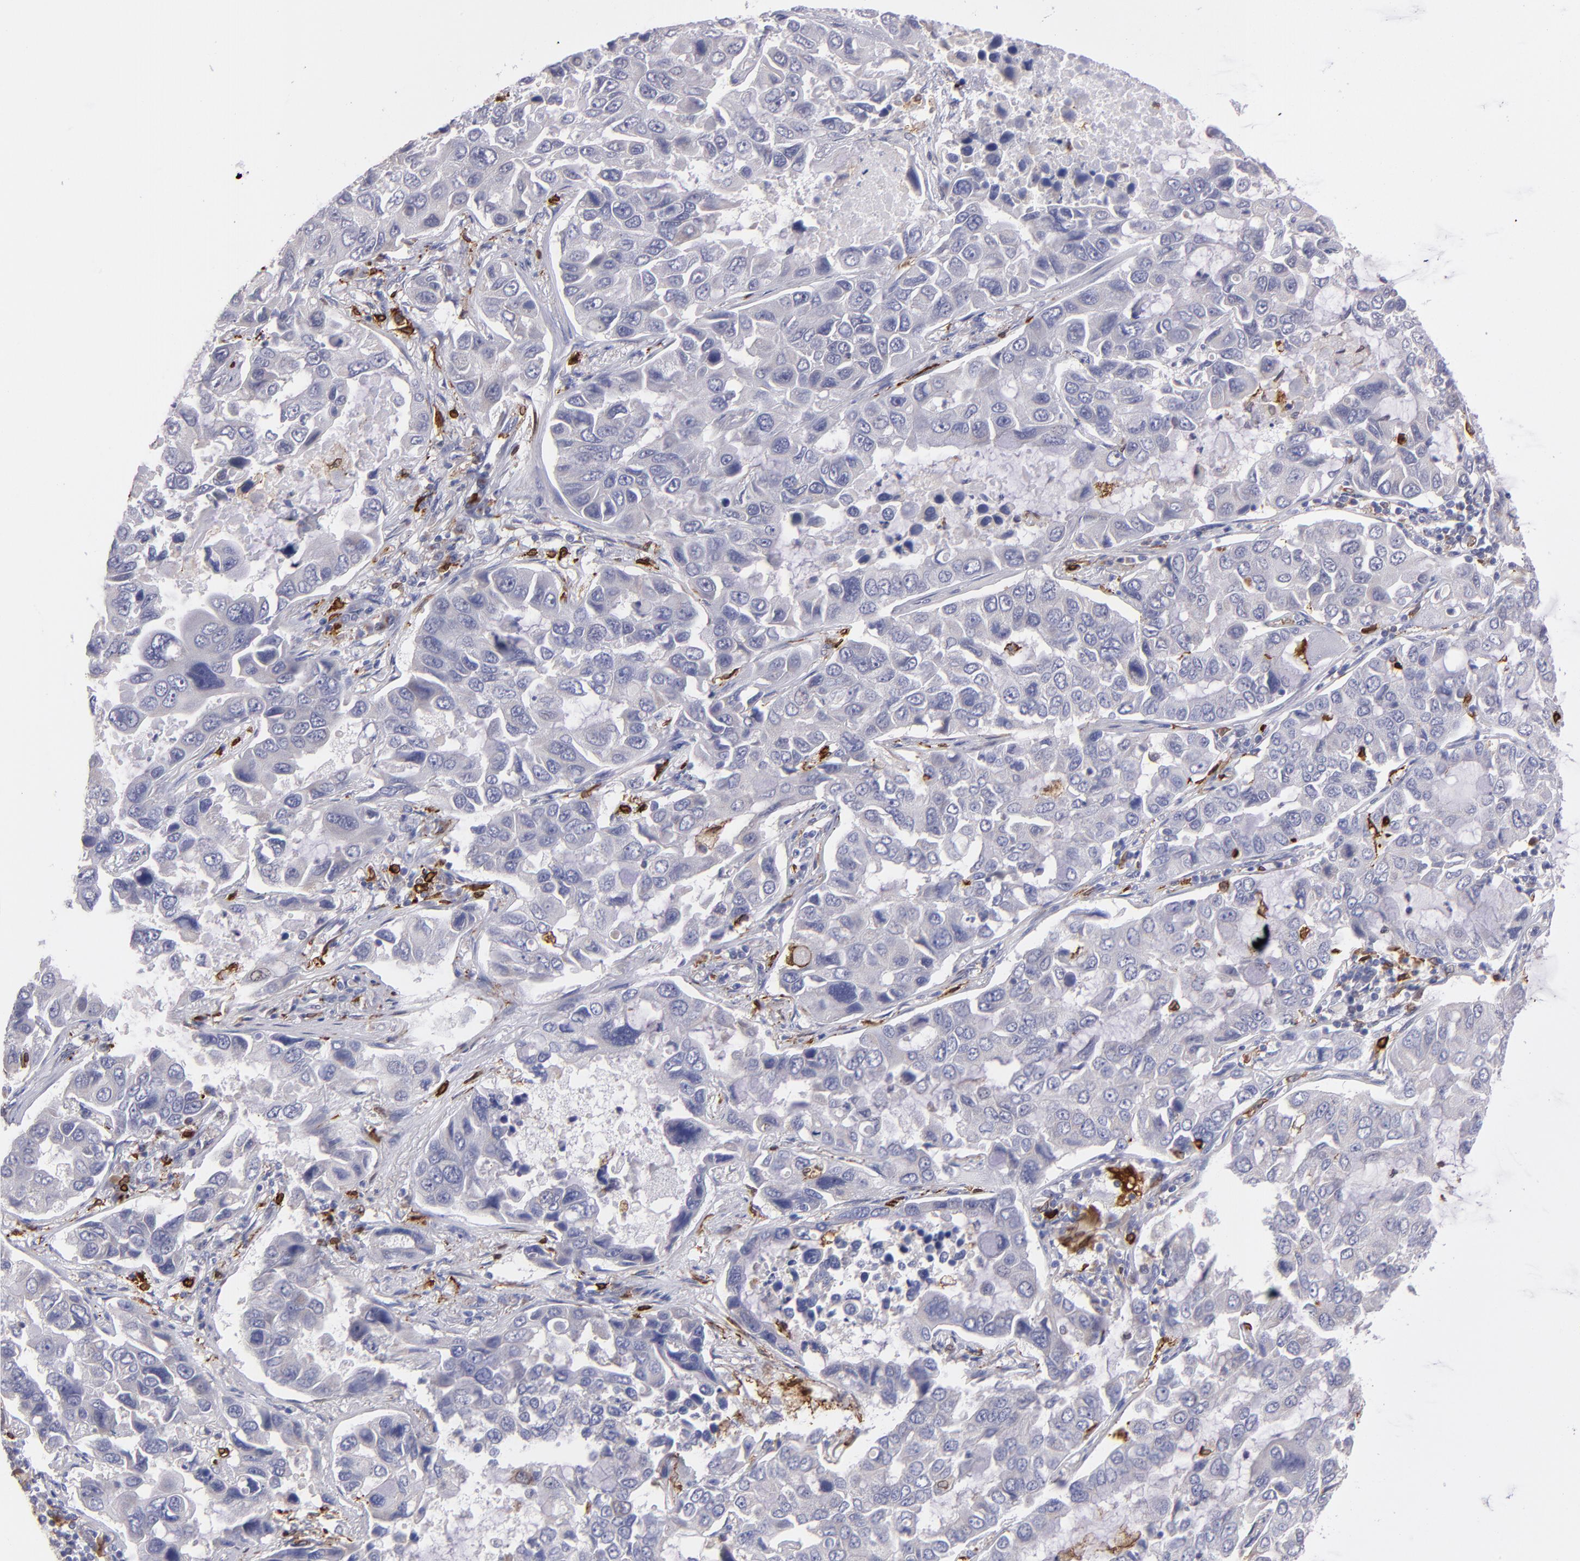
{"staining": {"intensity": "negative", "quantity": "none", "location": "none"}, "tissue": "lung cancer", "cell_type": "Tumor cells", "image_type": "cancer", "snomed": [{"axis": "morphology", "description": "Adenocarcinoma, NOS"}, {"axis": "topography", "description": "Lung"}], "caption": "The photomicrograph displays no significant positivity in tumor cells of adenocarcinoma (lung).", "gene": "PTGS1", "patient": {"sex": "male", "age": 64}}